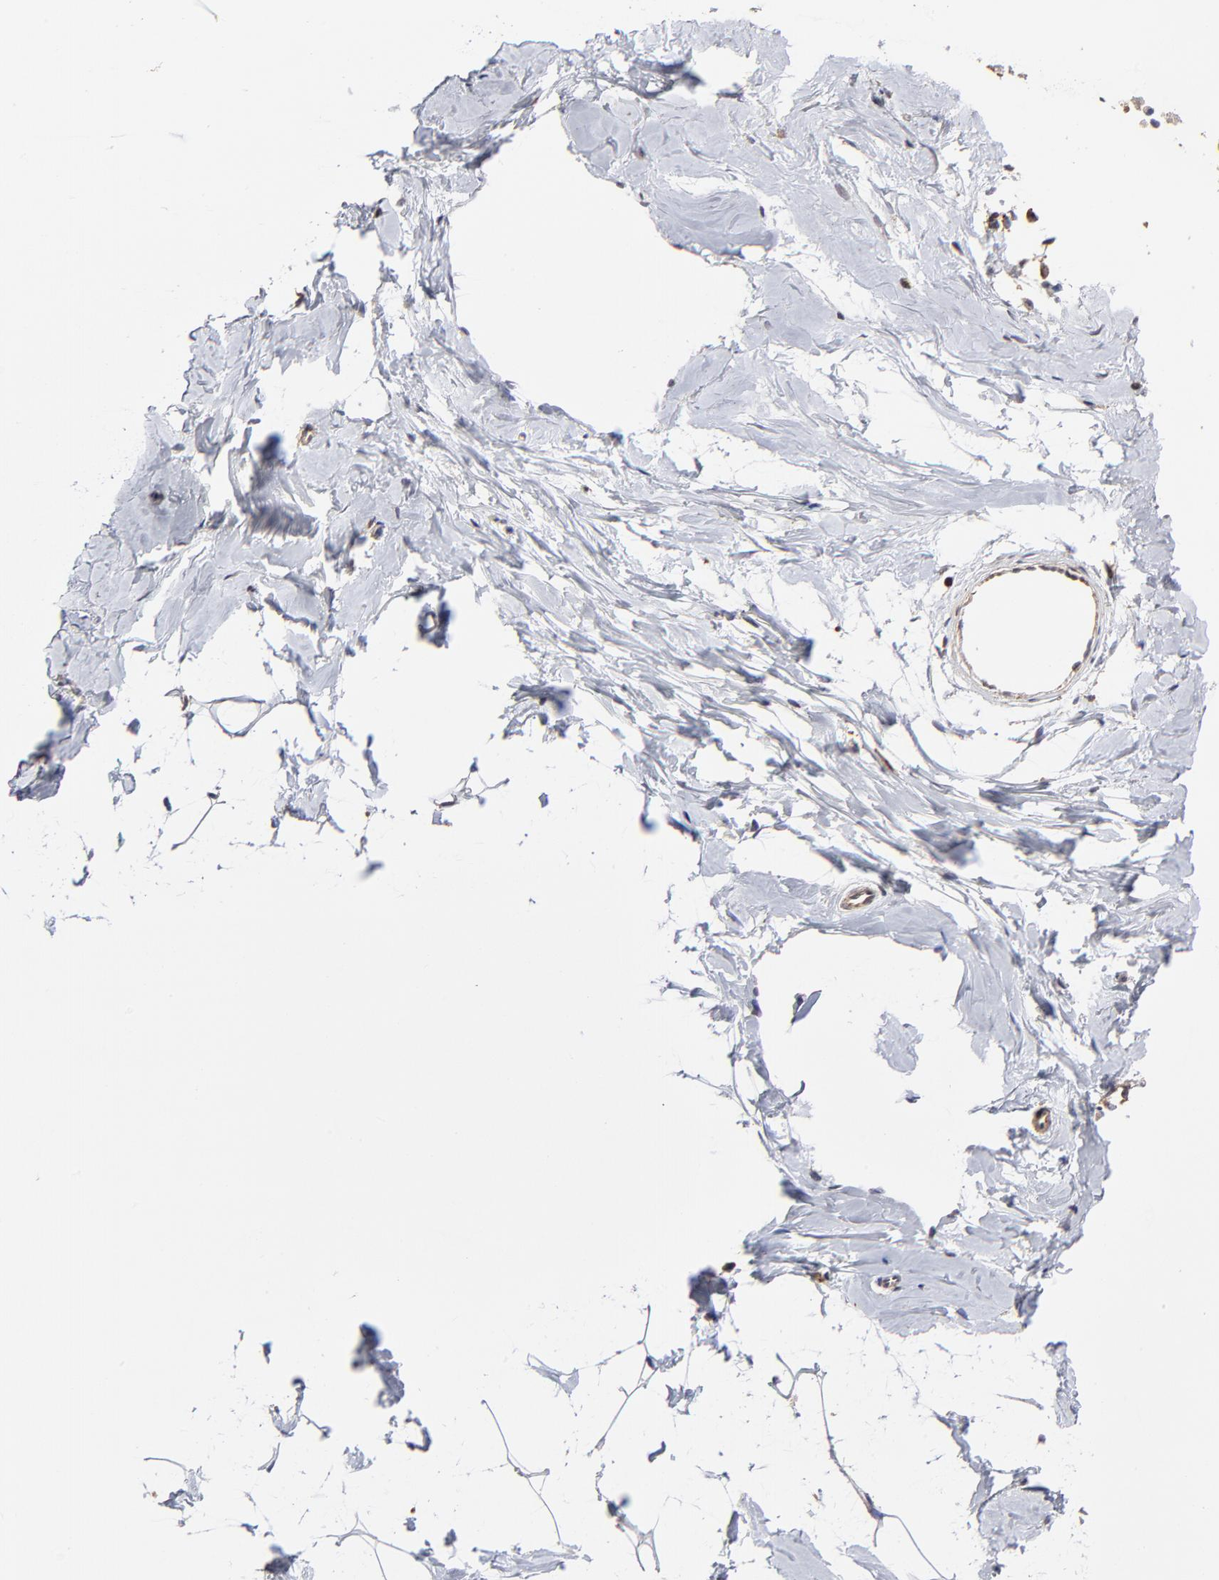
{"staining": {"intensity": "negative", "quantity": "none", "location": "none"}, "tissue": "breast", "cell_type": "Adipocytes", "image_type": "normal", "snomed": [{"axis": "morphology", "description": "Normal tissue, NOS"}, {"axis": "topography", "description": "Breast"}], "caption": "IHC of normal human breast displays no staining in adipocytes. Brightfield microscopy of immunohistochemistry stained with DAB (3,3'-diaminobenzidine) (brown) and hematoxylin (blue), captured at high magnification.", "gene": "MAP2K7", "patient": {"sex": "female", "age": 23}}